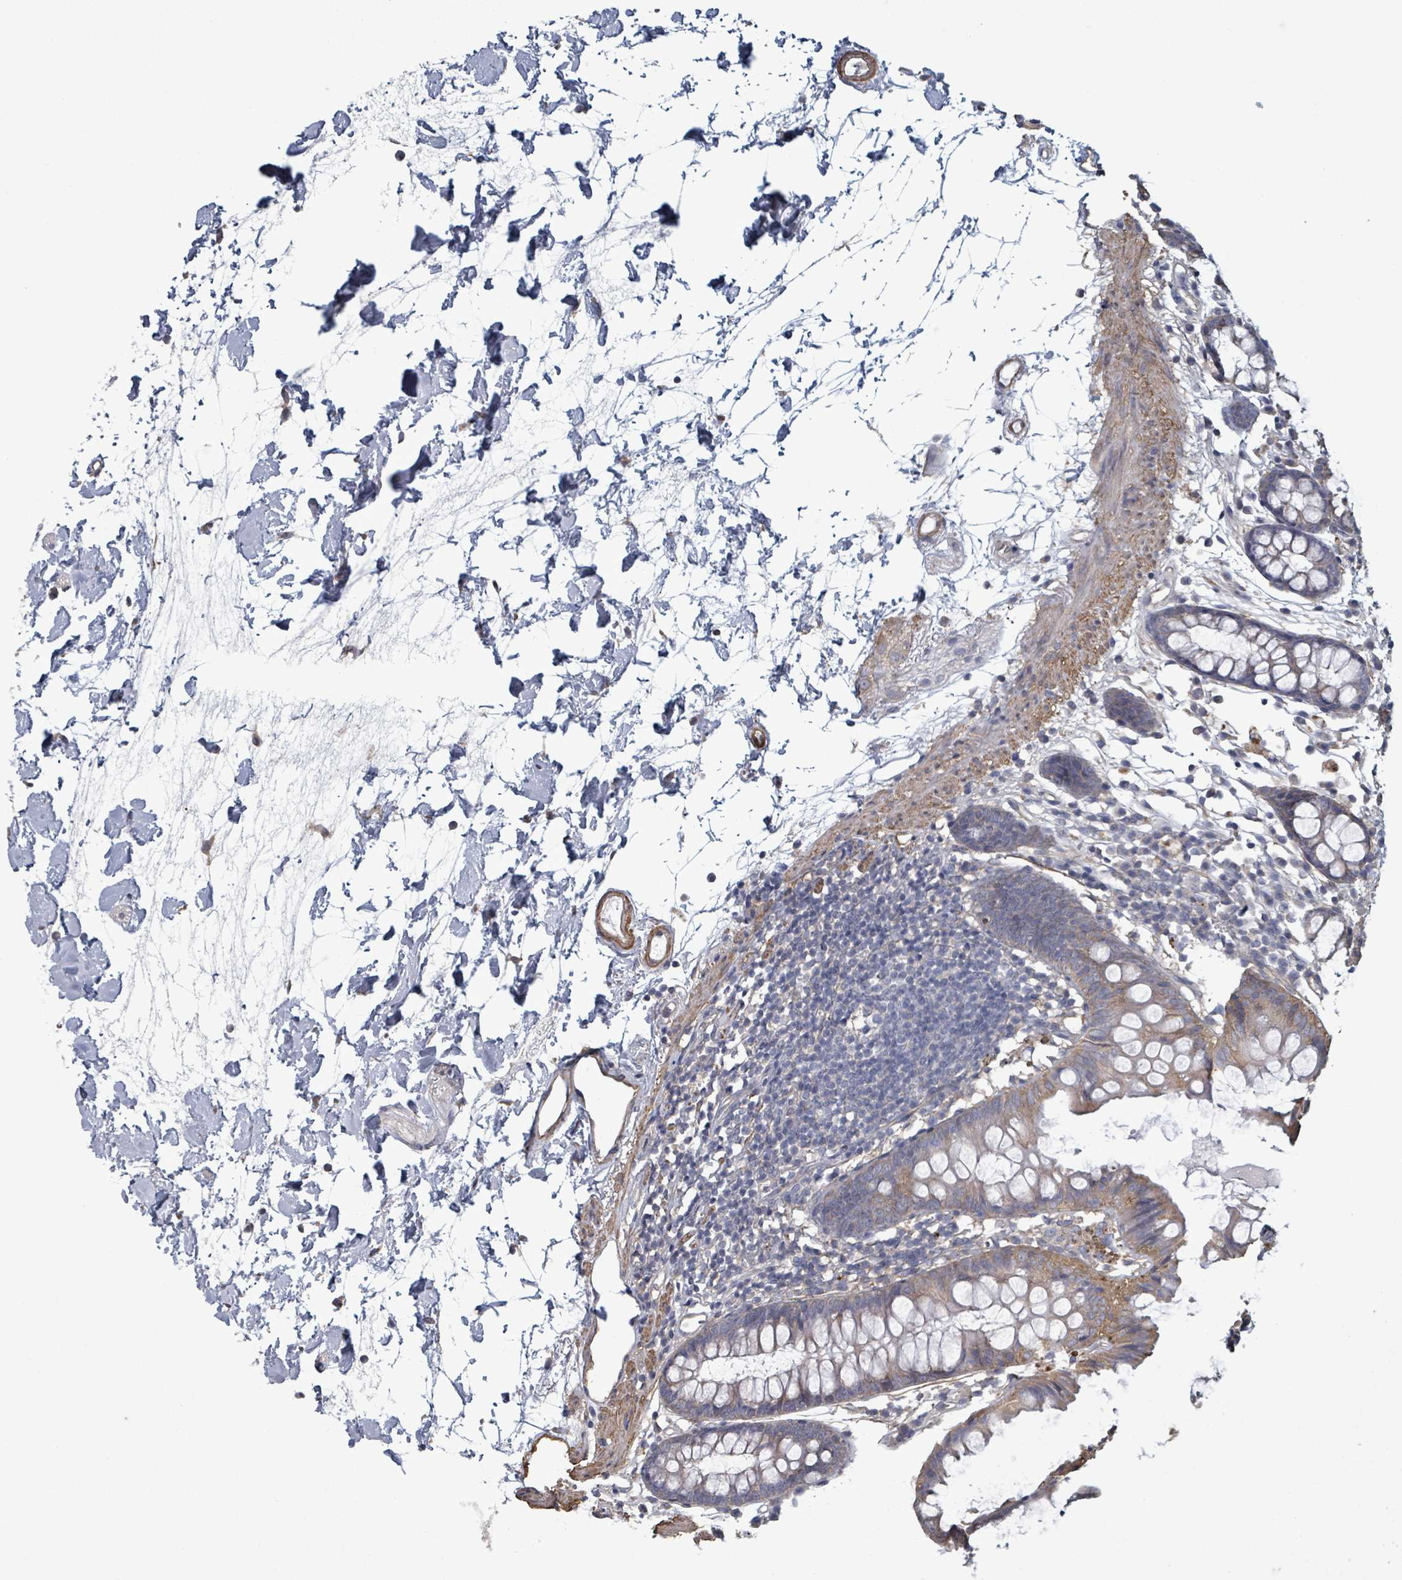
{"staining": {"intensity": "weak", "quantity": ">75%", "location": "cytoplasmic/membranous"}, "tissue": "colon", "cell_type": "Endothelial cells", "image_type": "normal", "snomed": [{"axis": "morphology", "description": "Normal tissue, NOS"}, {"axis": "topography", "description": "Colon"}], "caption": "Human colon stained for a protein (brown) exhibits weak cytoplasmic/membranous positive expression in about >75% of endothelial cells.", "gene": "ADCK1", "patient": {"sex": "female", "age": 84}}